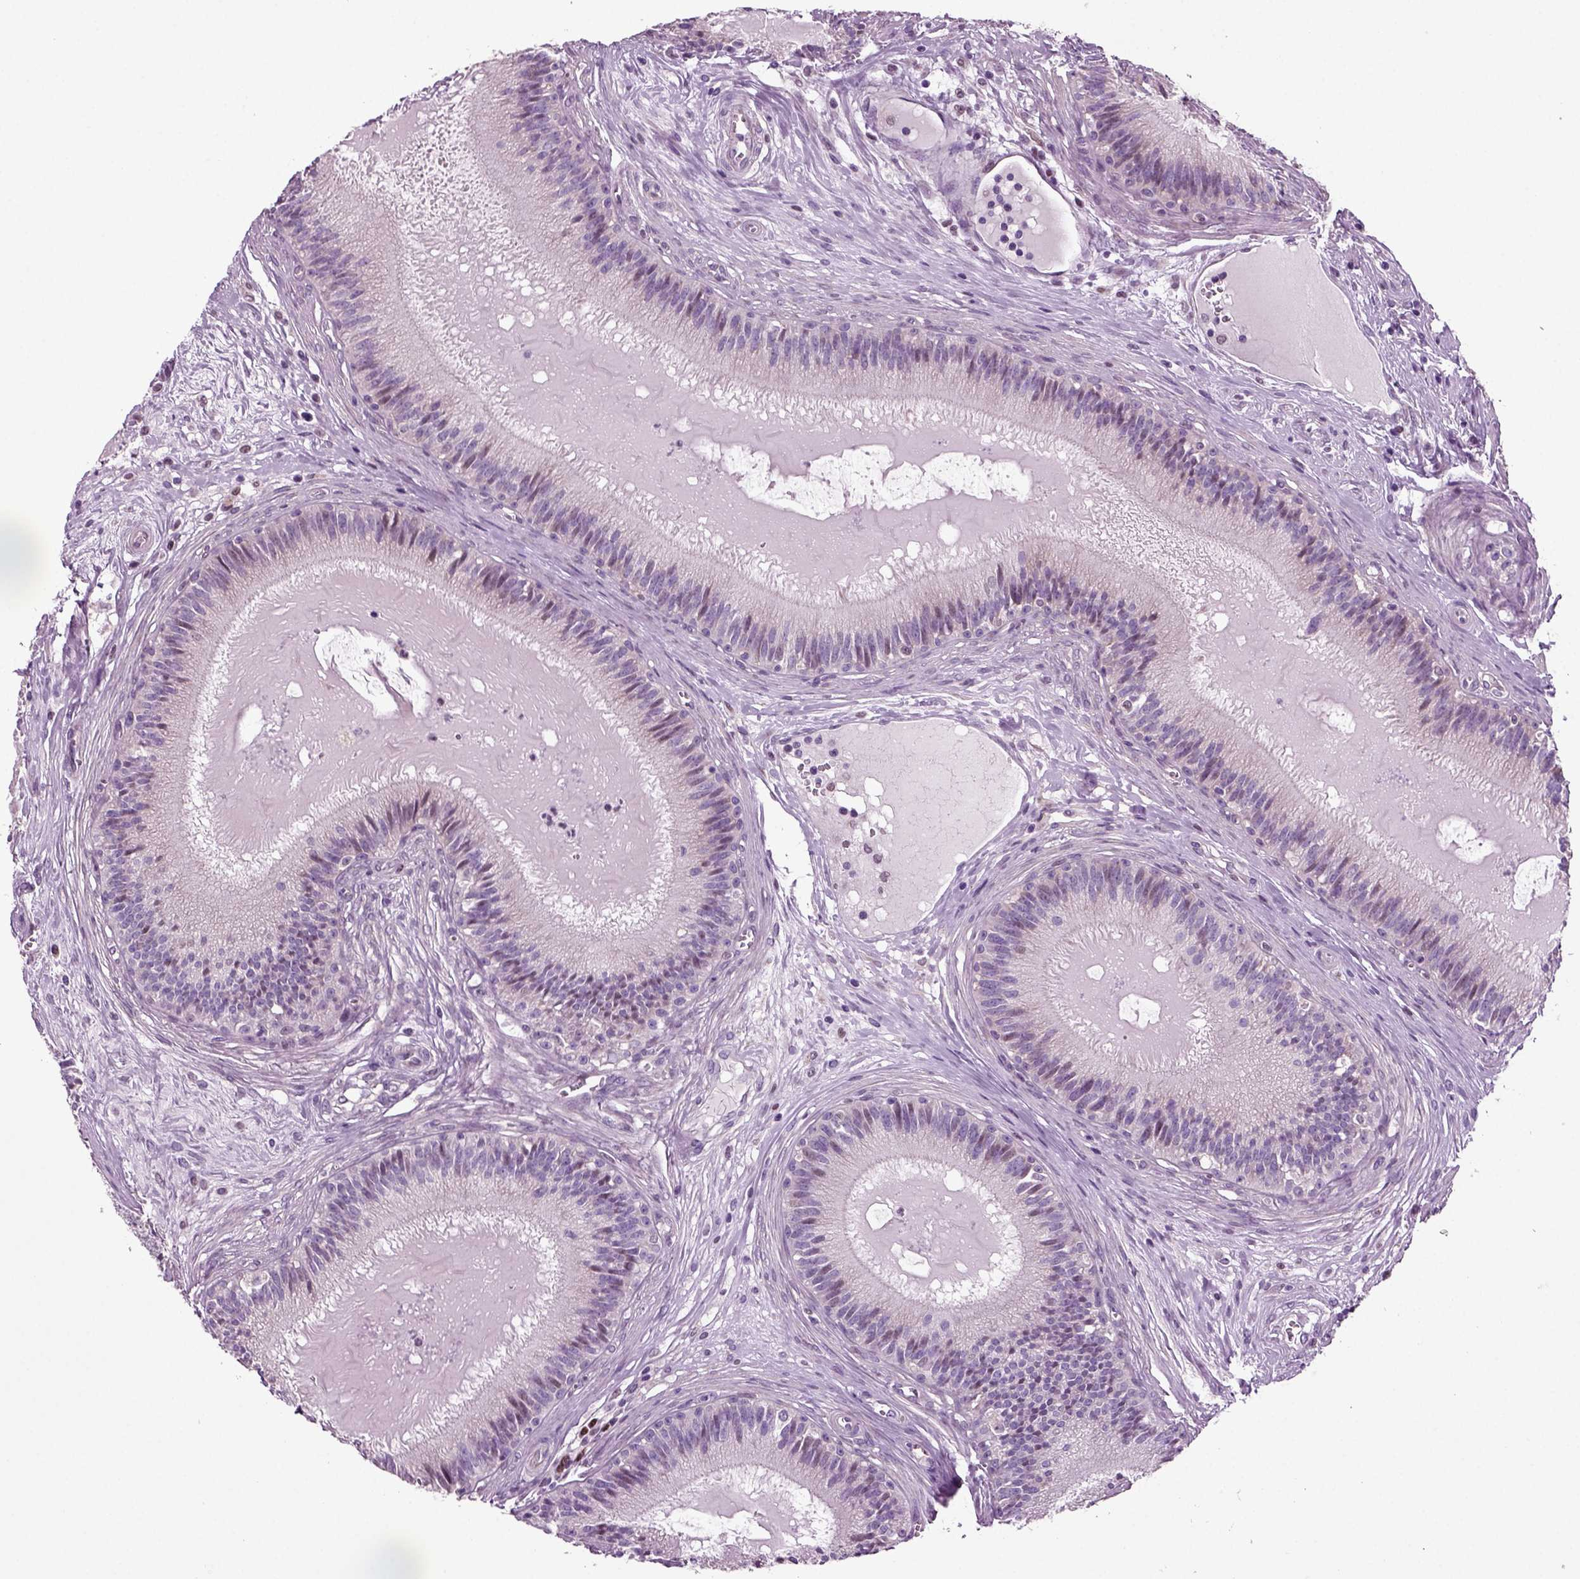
{"staining": {"intensity": "negative", "quantity": "none", "location": "none"}, "tissue": "epididymis", "cell_type": "Glandular cells", "image_type": "normal", "snomed": [{"axis": "morphology", "description": "Normal tissue, NOS"}, {"axis": "topography", "description": "Epididymis"}], "caption": "An immunohistochemistry photomicrograph of benign epididymis is shown. There is no staining in glandular cells of epididymis. Nuclei are stained in blue.", "gene": "ARID3A", "patient": {"sex": "male", "age": 27}}